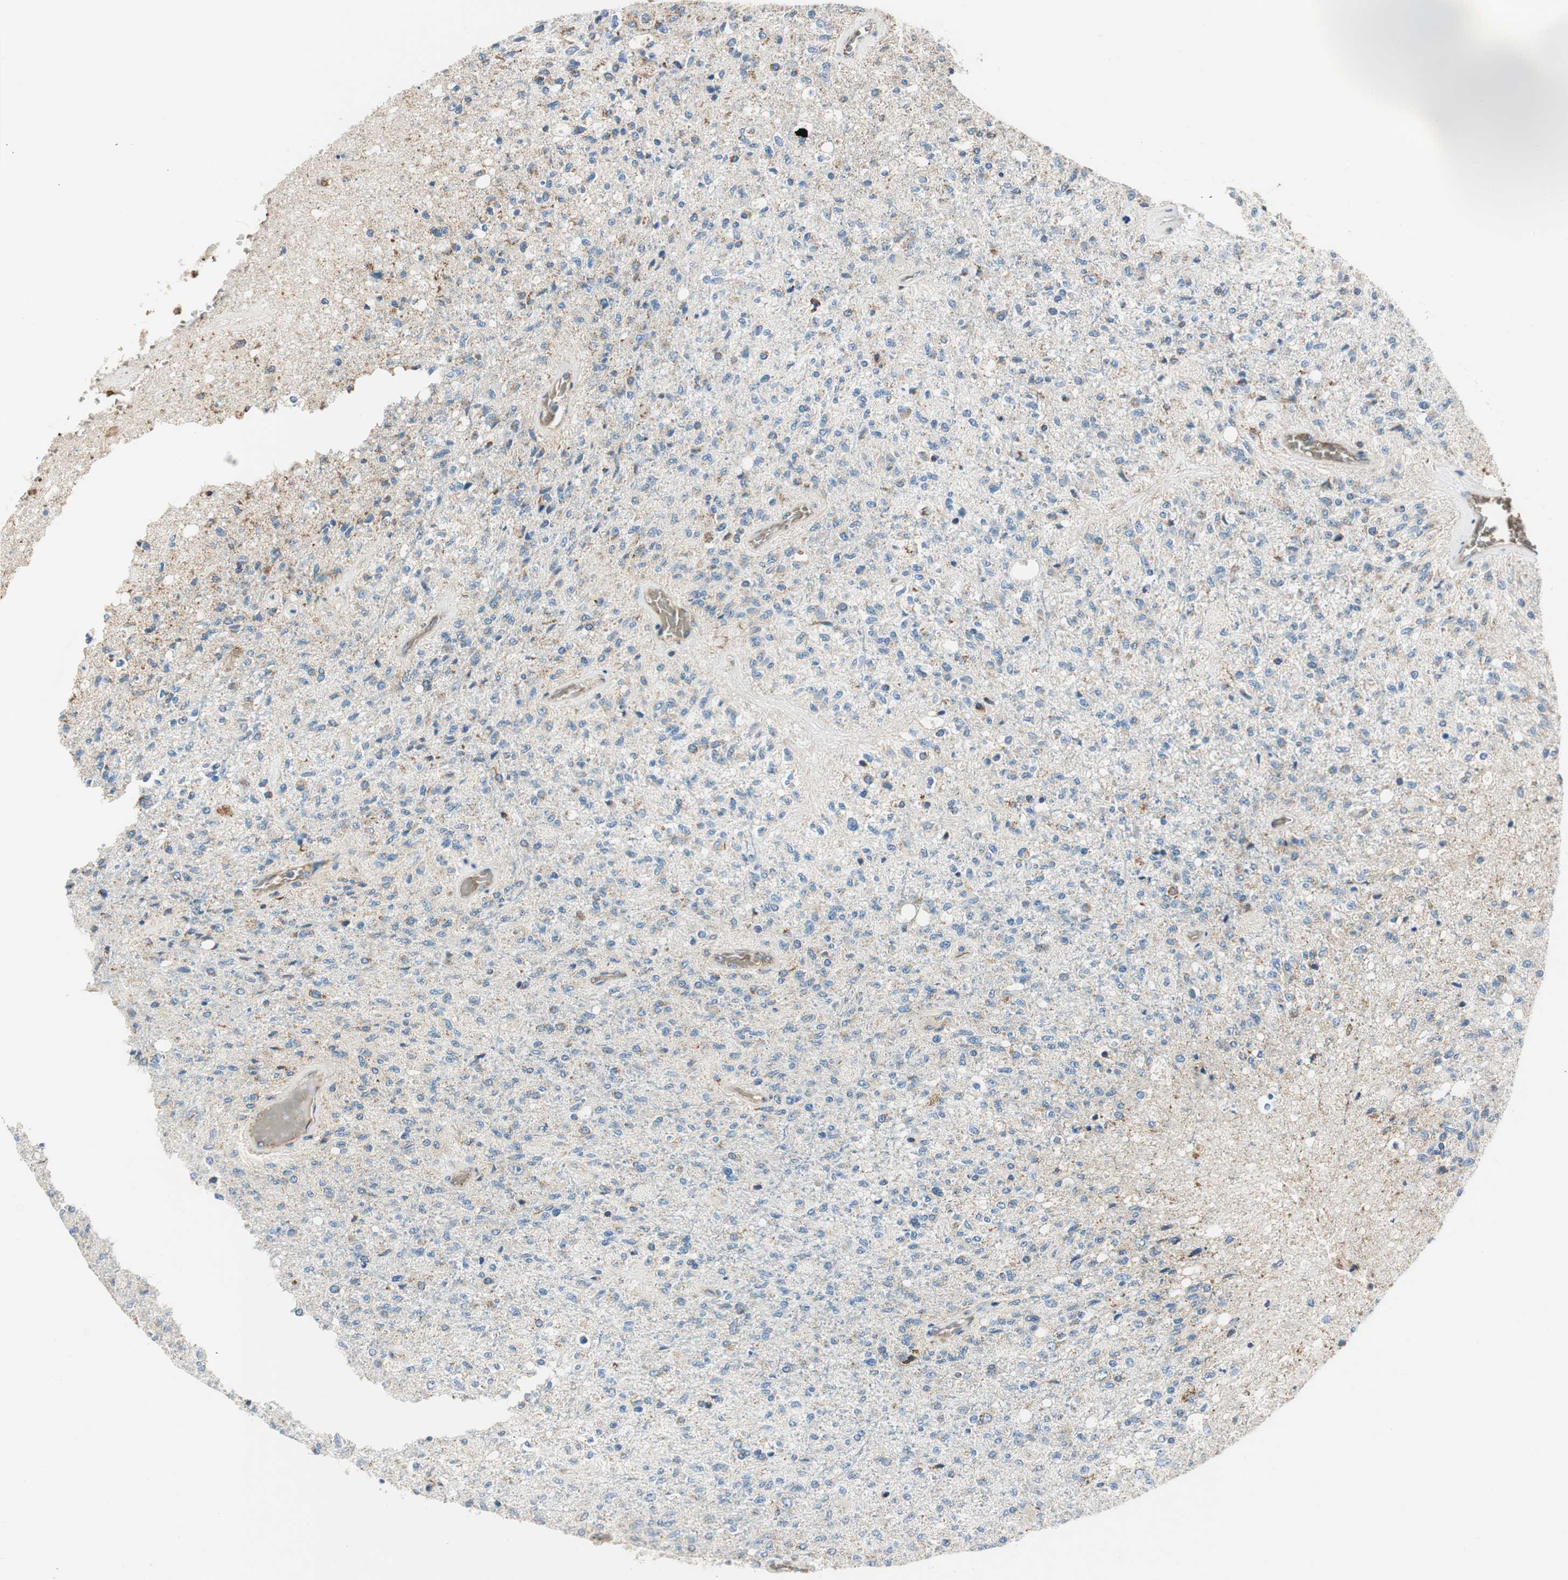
{"staining": {"intensity": "weak", "quantity": "<25%", "location": "cytoplasmic/membranous"}, "tissue": "glioma", "cell_type": "Tumor cells", "image_type": "cancer", "snomed": [{"axis": "morphology", "description": "Normal tissue, NOS"}, {"axis": "morphology", "description": "Glioma, malignant, High grade"}, {"axis": "topography", "description": "Cerebral cortex"}], "caption": "Micrograph shows no protein positivity in tumor cells of glioma tissue. Brightfield microscopy of immunohistochemistry stained with DAB (brown) and hematoxylin (blue), captured at high magnification.", "gene": "RORB", "patient": {"sex": "male", "age": 77}}